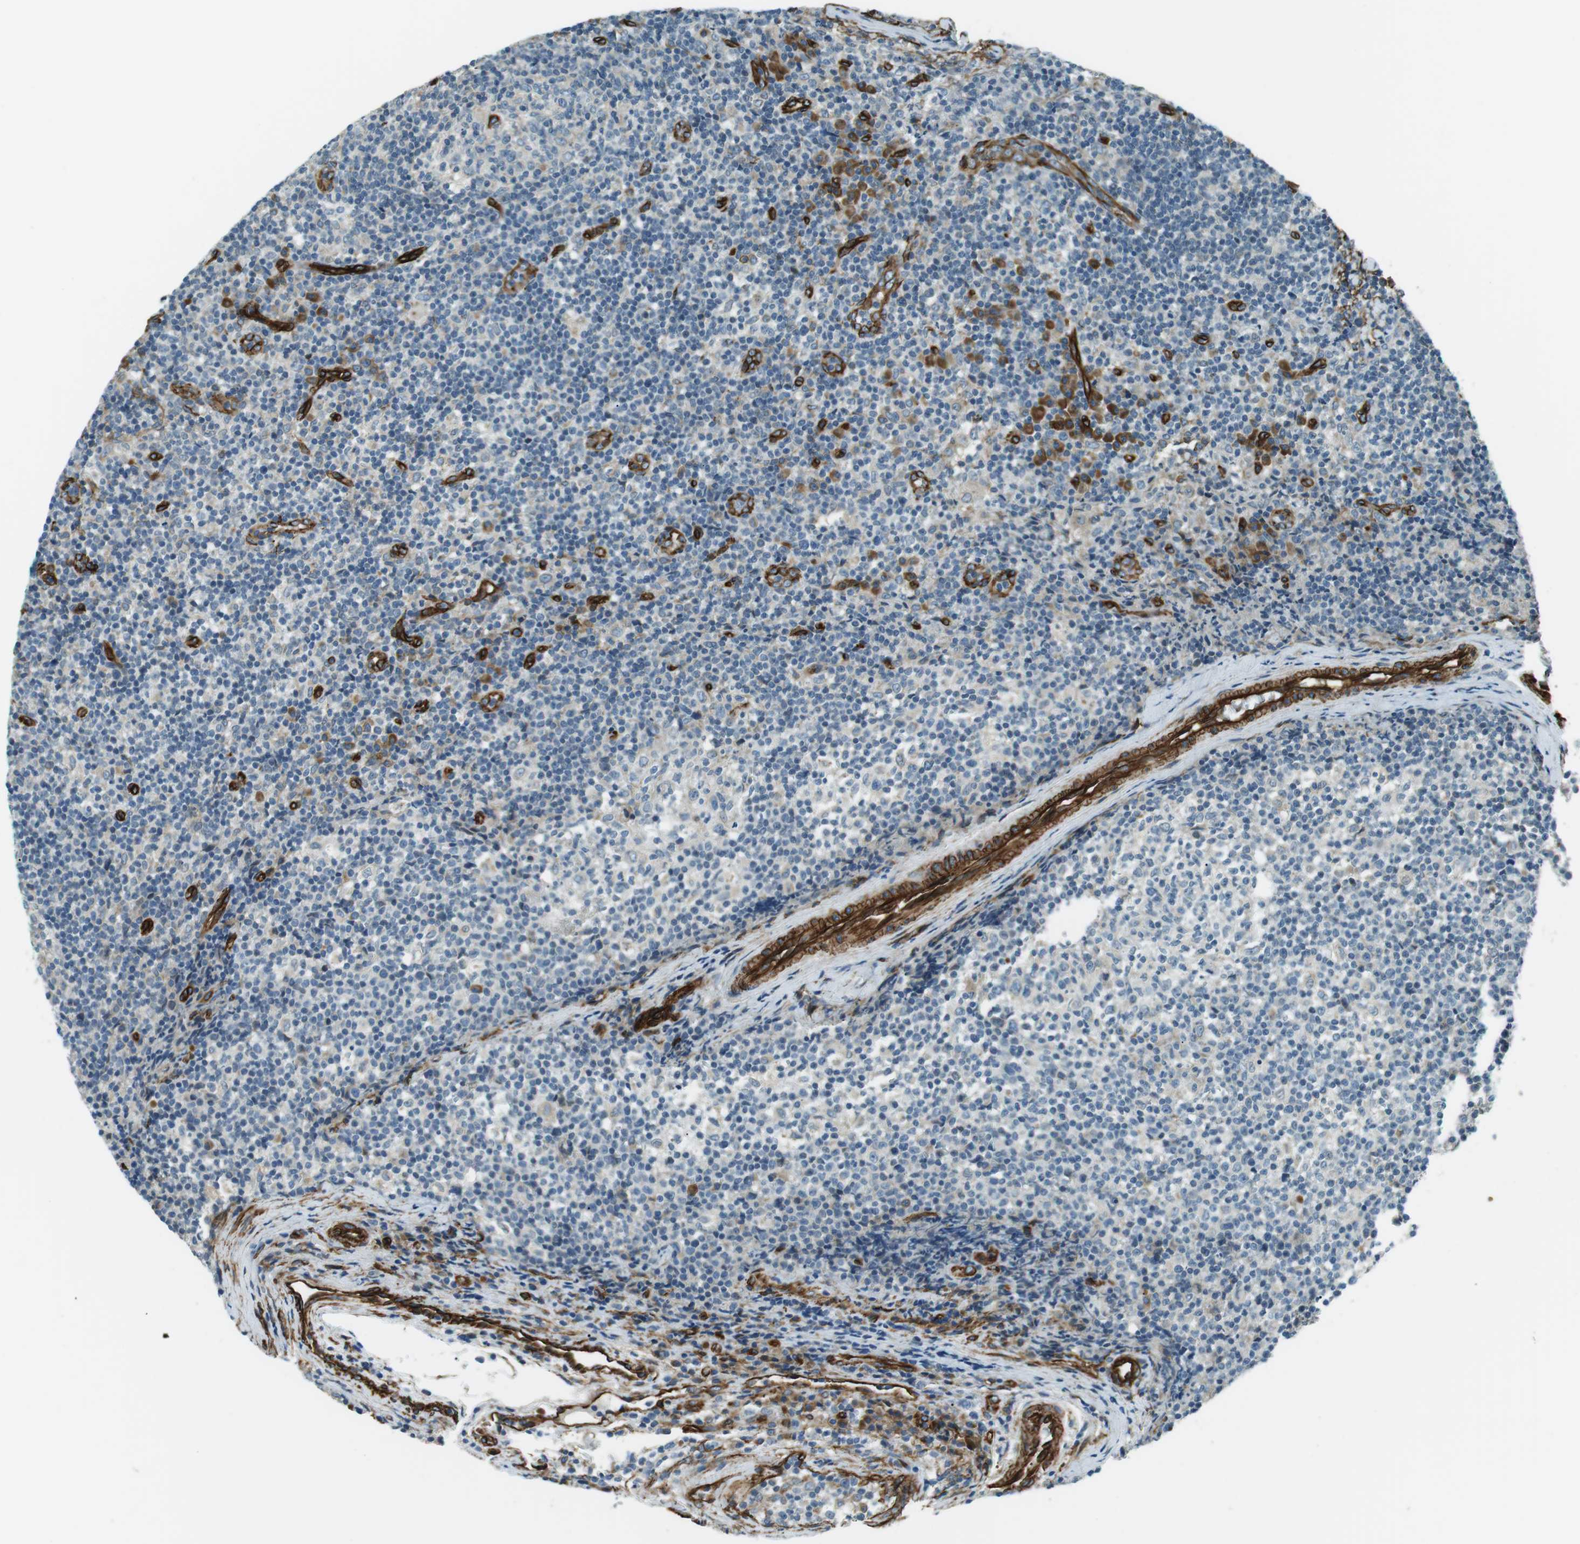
{"staining": {"intensity": "negative", "quantity": "none", "location": "none"}, "tissue": "lymph node", "cell_type": "Germinal center cells", "image_type": "normal", "snomed": [{"axis": "morphology", "description": "Normal tissue, NOS"}, {"axis": "morphology", "description": "Inflammation, NOS"}, {"axis": "topography", "description": "Lymph node"}], "caption": "Germinal center cells show no significant staining in benign lymph node.", "gene": "ODR4", "patient": {"sex": "male", "age": 55}}